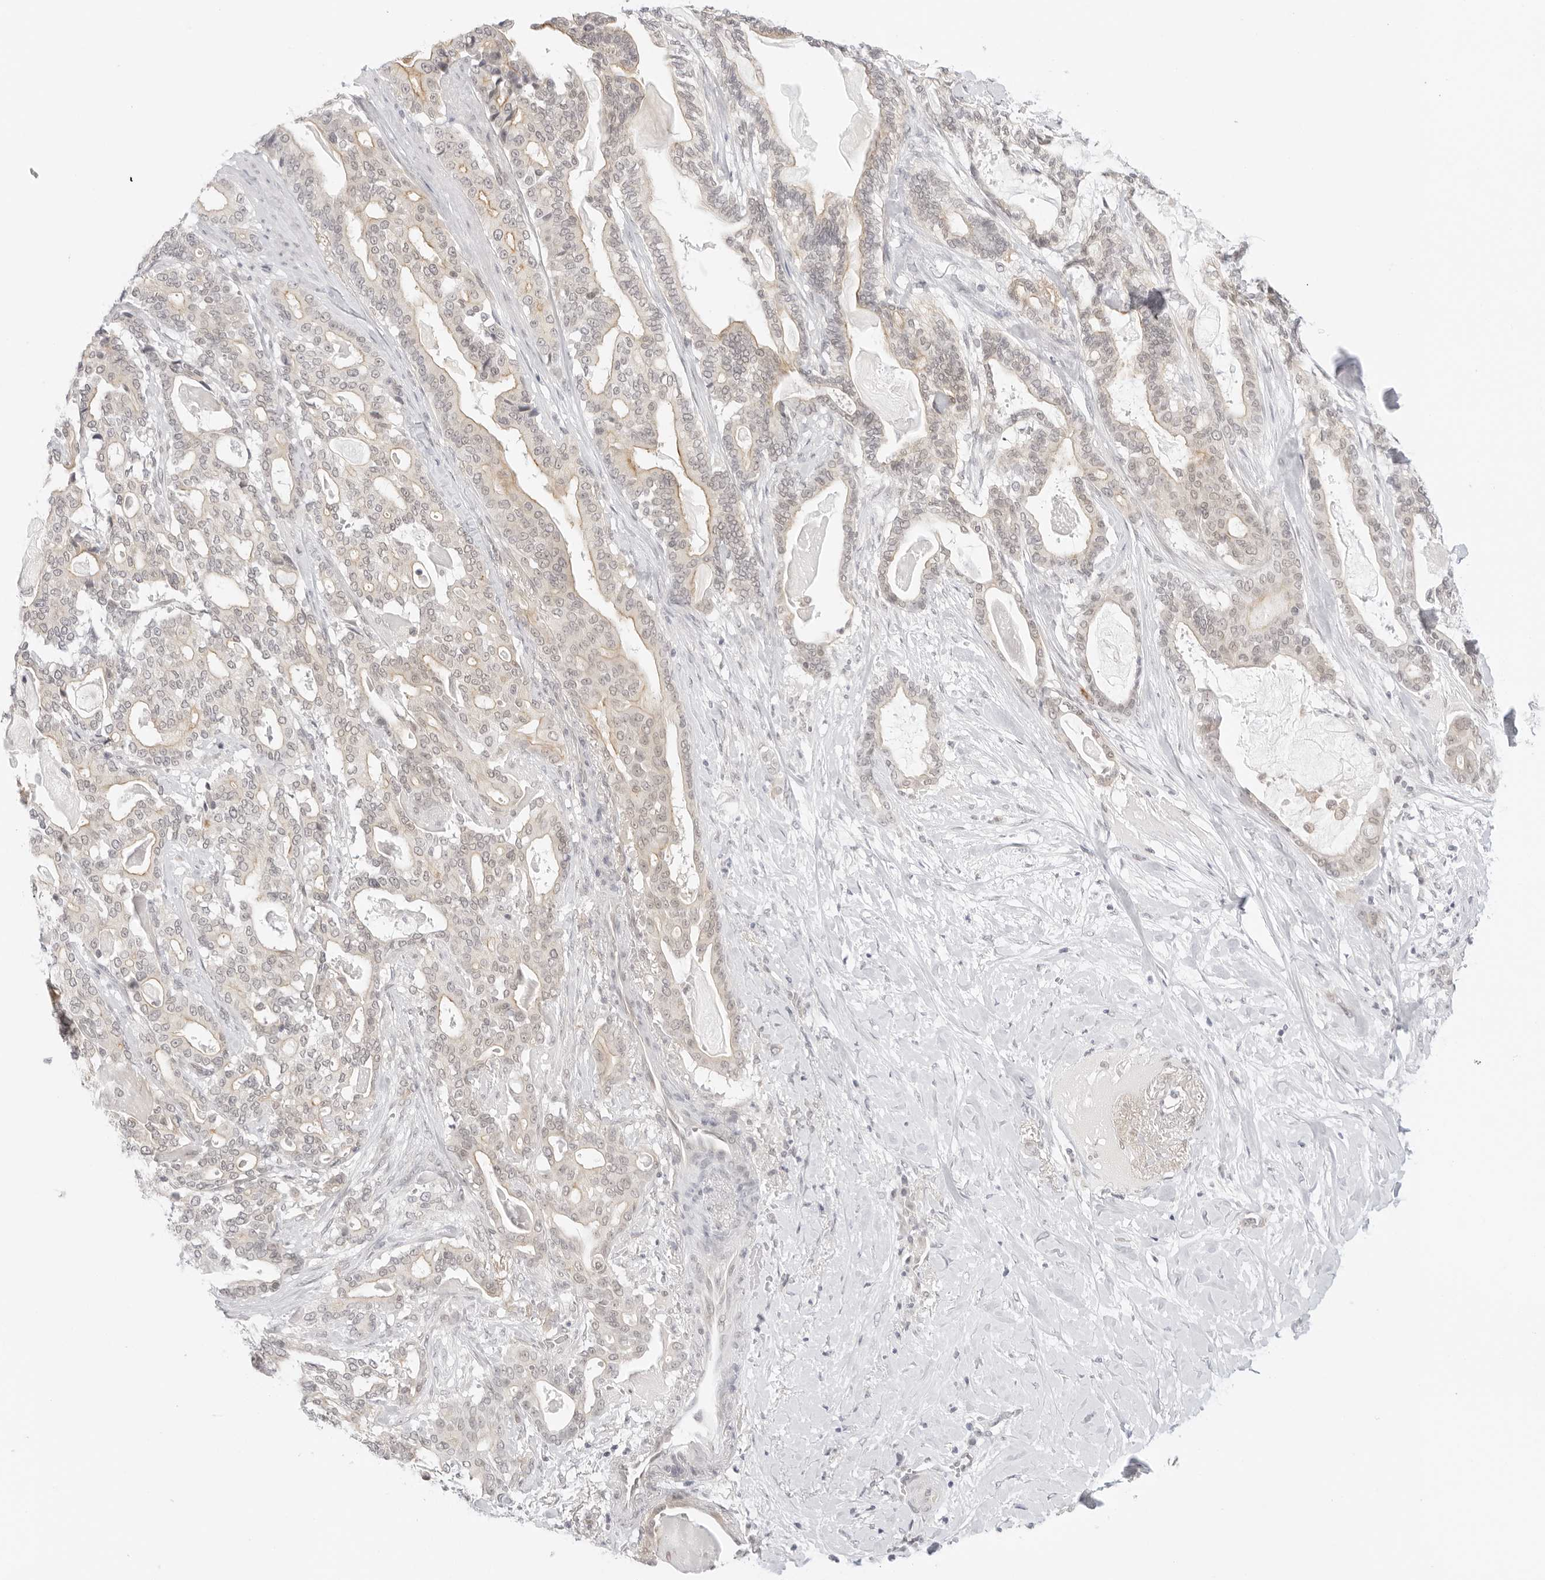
{"staining": {"intensity": "weak", "quantity": "<25%", "location": "cytoplasmic/membranous"}, "tissue": "pancreatic cancer", "cell_type": "Tumor cells", "image_type": "cancer", "snomed": [{"axis": "morphology", "description": "Adenocarcinoma, NOS"}, {"axis": "topography", "description": "Pancreas"}], "caption": "Histopathology image shows no significant protein expression in tumor cells of adenocarcinoma (pancreatic). Nuclei are stained in blue.", "gene": "MED18", "patient": {"sex": "male", "age": 63}}